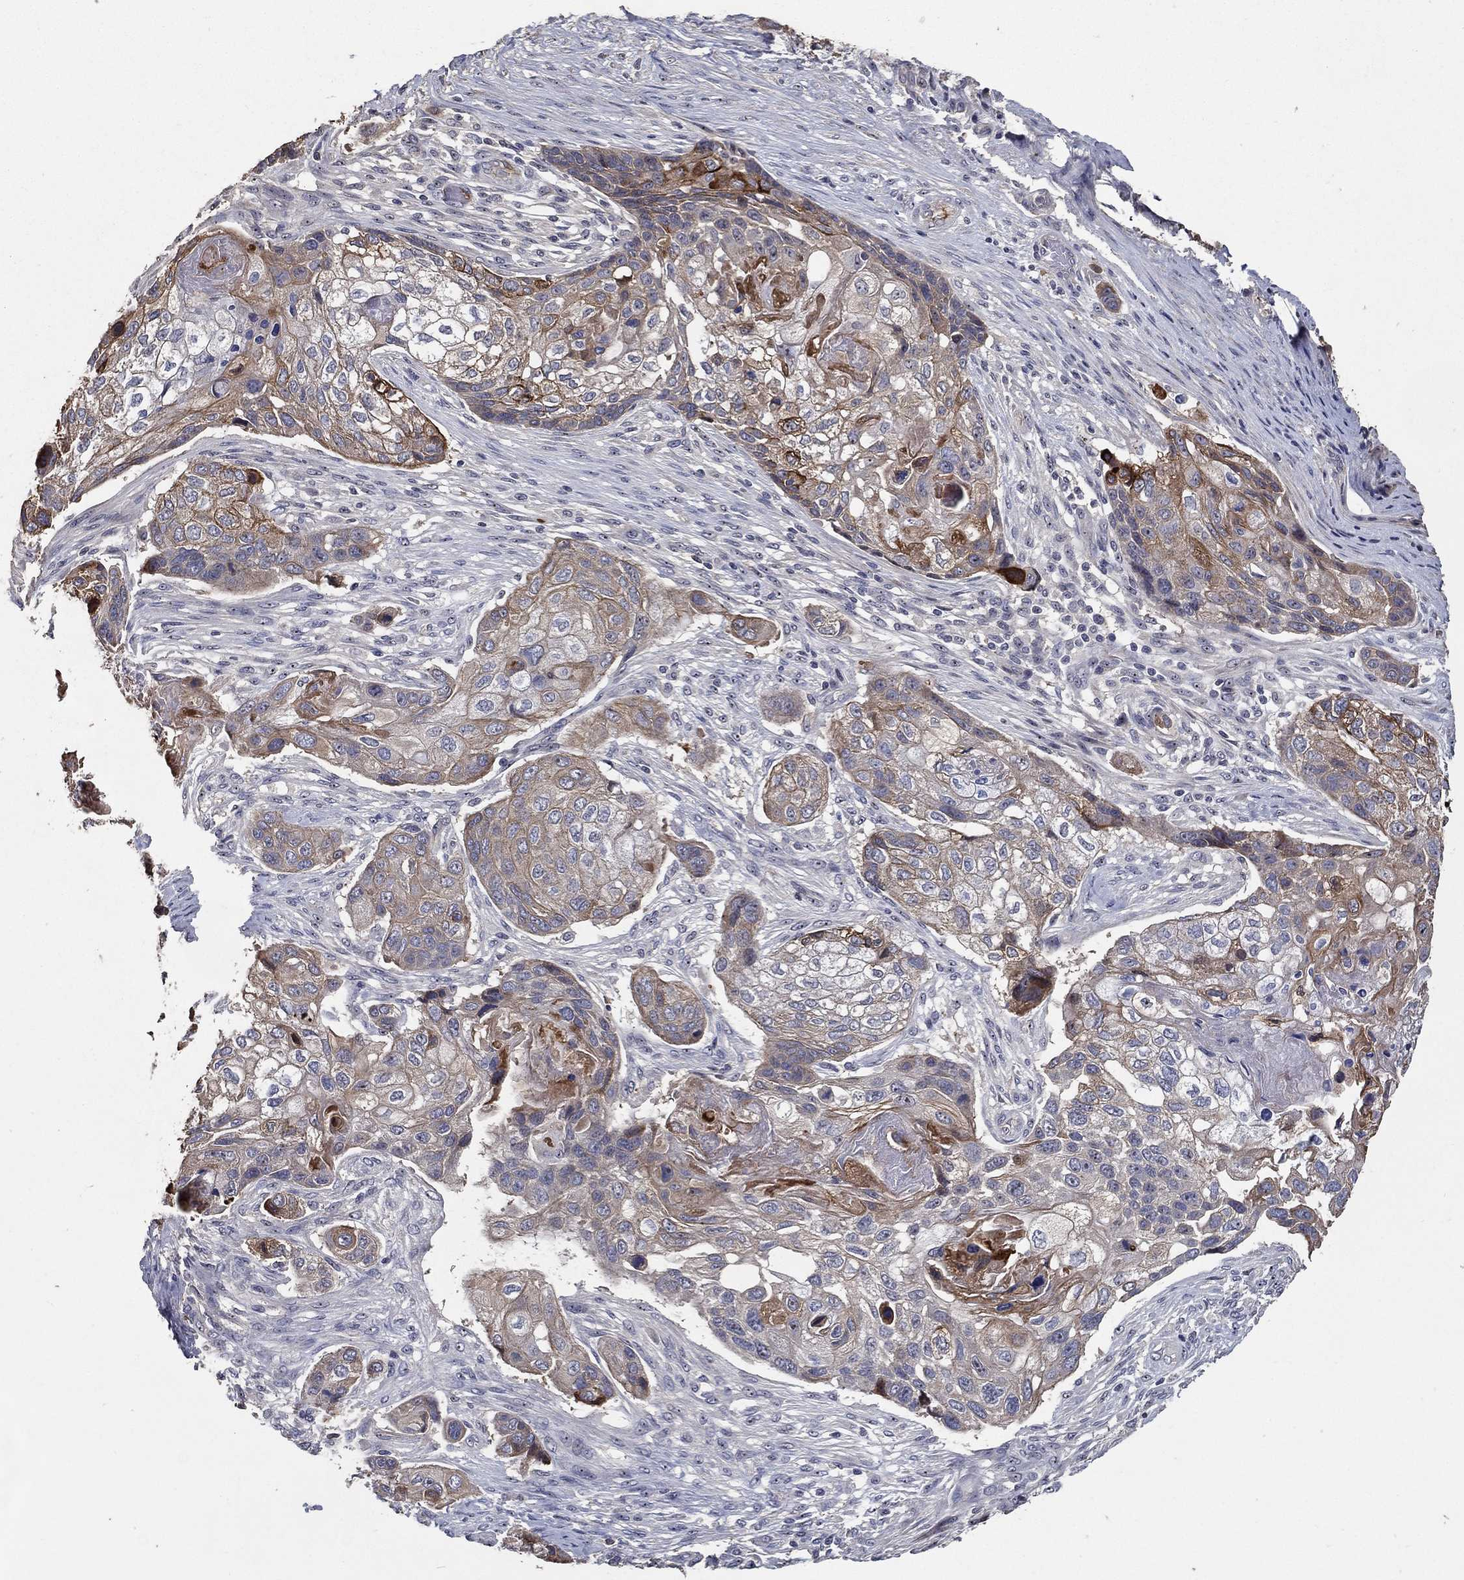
{"staining": {"intensity": "moderate", "quantity": "<25%", "location": "cytoplasmic/membranous"}, "tissue": "lung cancer", "cell_type": "Tumor cells", "image_type": "cancer", "snomed": [{"axis": "morphology", "description": "Normal tissue, NOS"}, {"axis": "morphology", "description": "Squamous cell carcinoma, NOS"}, {"axis": "topography", "description": "Bronchus"}, {"axis": "topography", "description": "Lung"}], "caption": "Immunohistochemistry (IHC) image of human lung cancer stained for a protein (brown), which exhibits low levels of moderate cytoplasmic/membranous positivity in approximately <25% of tumor cells.", "gene": "EFNA1", "patient": {"sex": "male", "age": 69}}